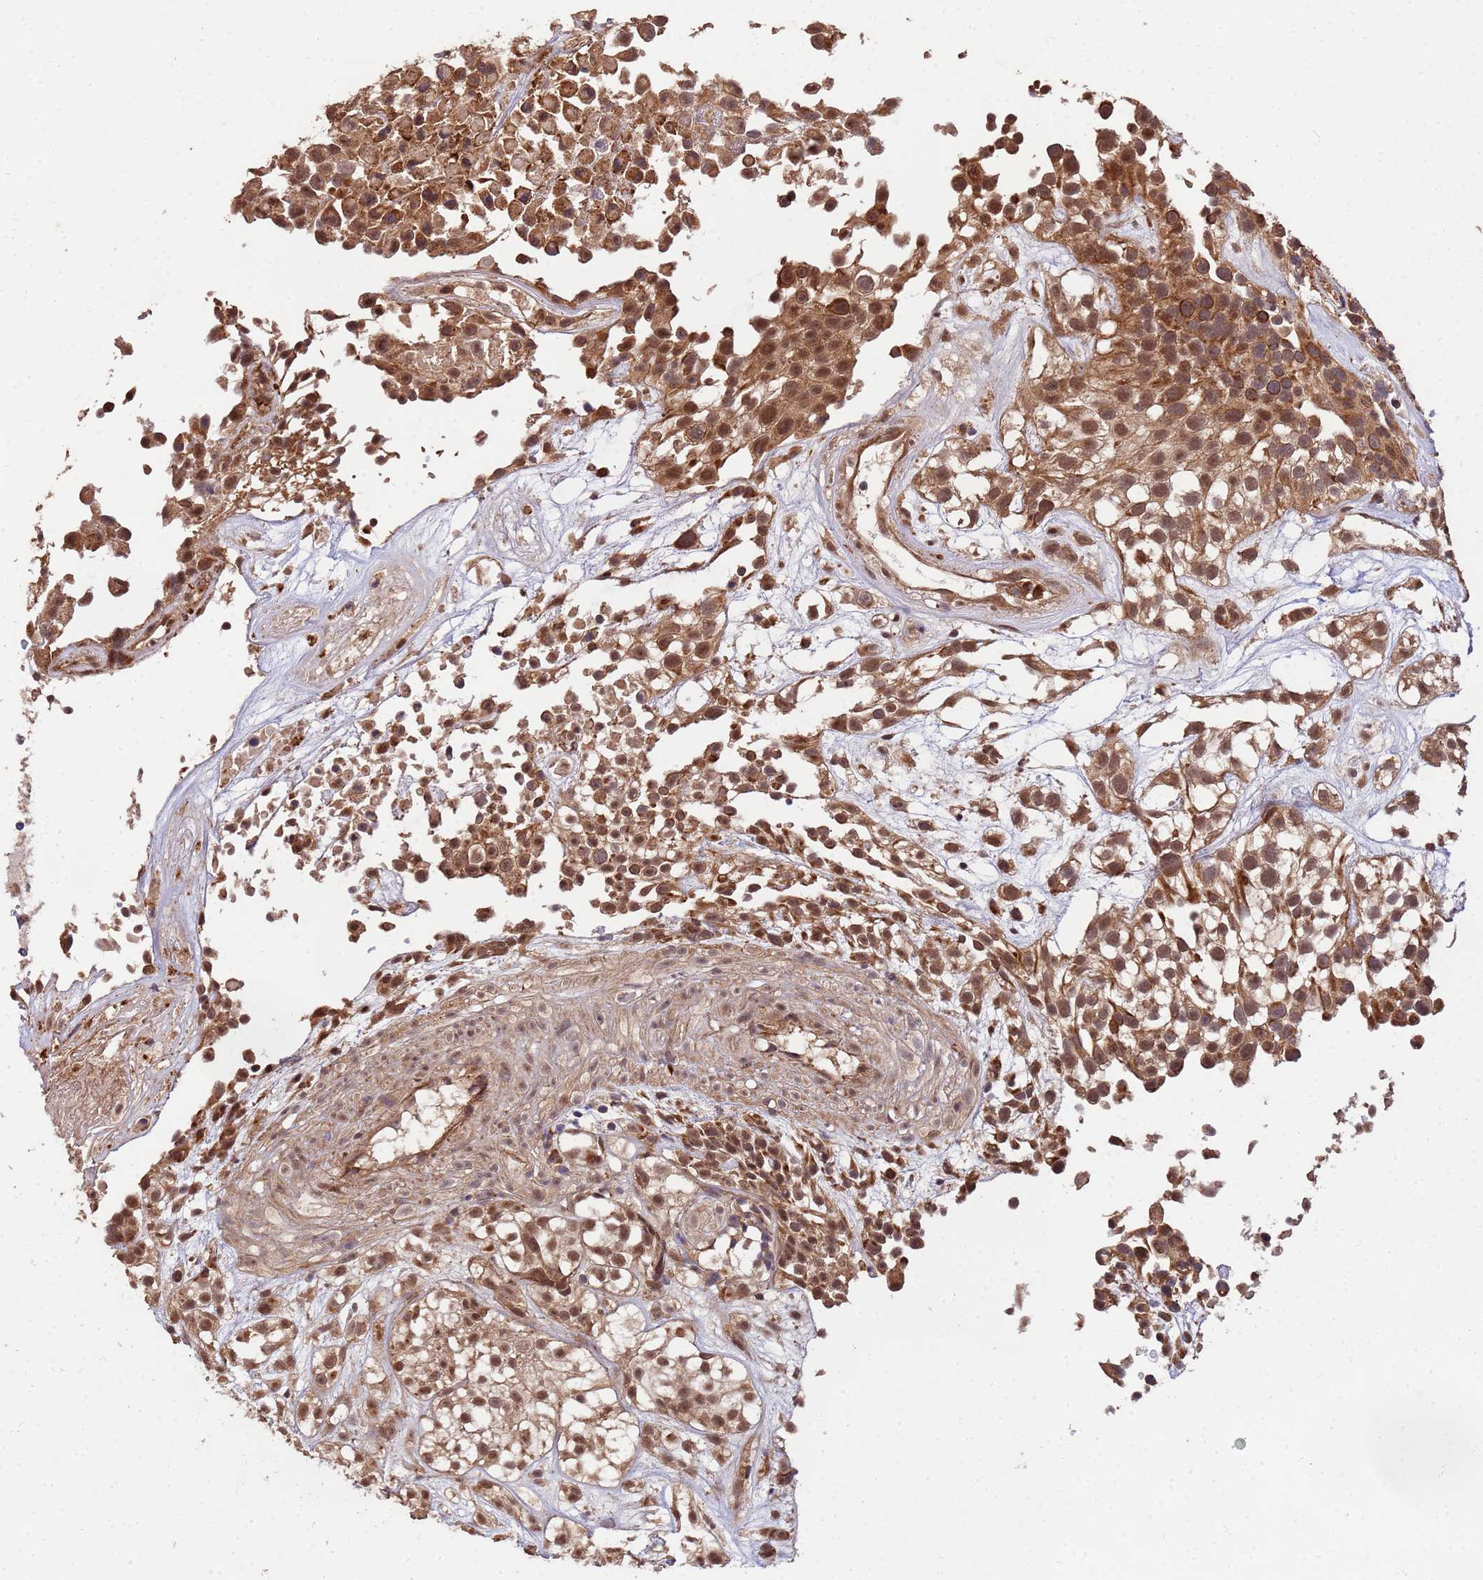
{"staining": {"intensity": "moderate", "quantity": ">75%", "location": "cytoplasmic/membranous,nuclear"}, "tissue": "urothelial cancer", "cell_type": "Tumor cells", "image_type": "cancer", "snomed": [{"axis": "morphology", "description": "Urothelial carcinoma, High grade"}, {"axis": "topography", "description": "Urinary bladder"}], "caption": "A brown stain labels moderate cytoplasmic/membranous and nuclear expression of a protein in human urothelial cancer tumor cells.", "gene": "ZNF619", "patient": {"sex": "male", "age": 56}}